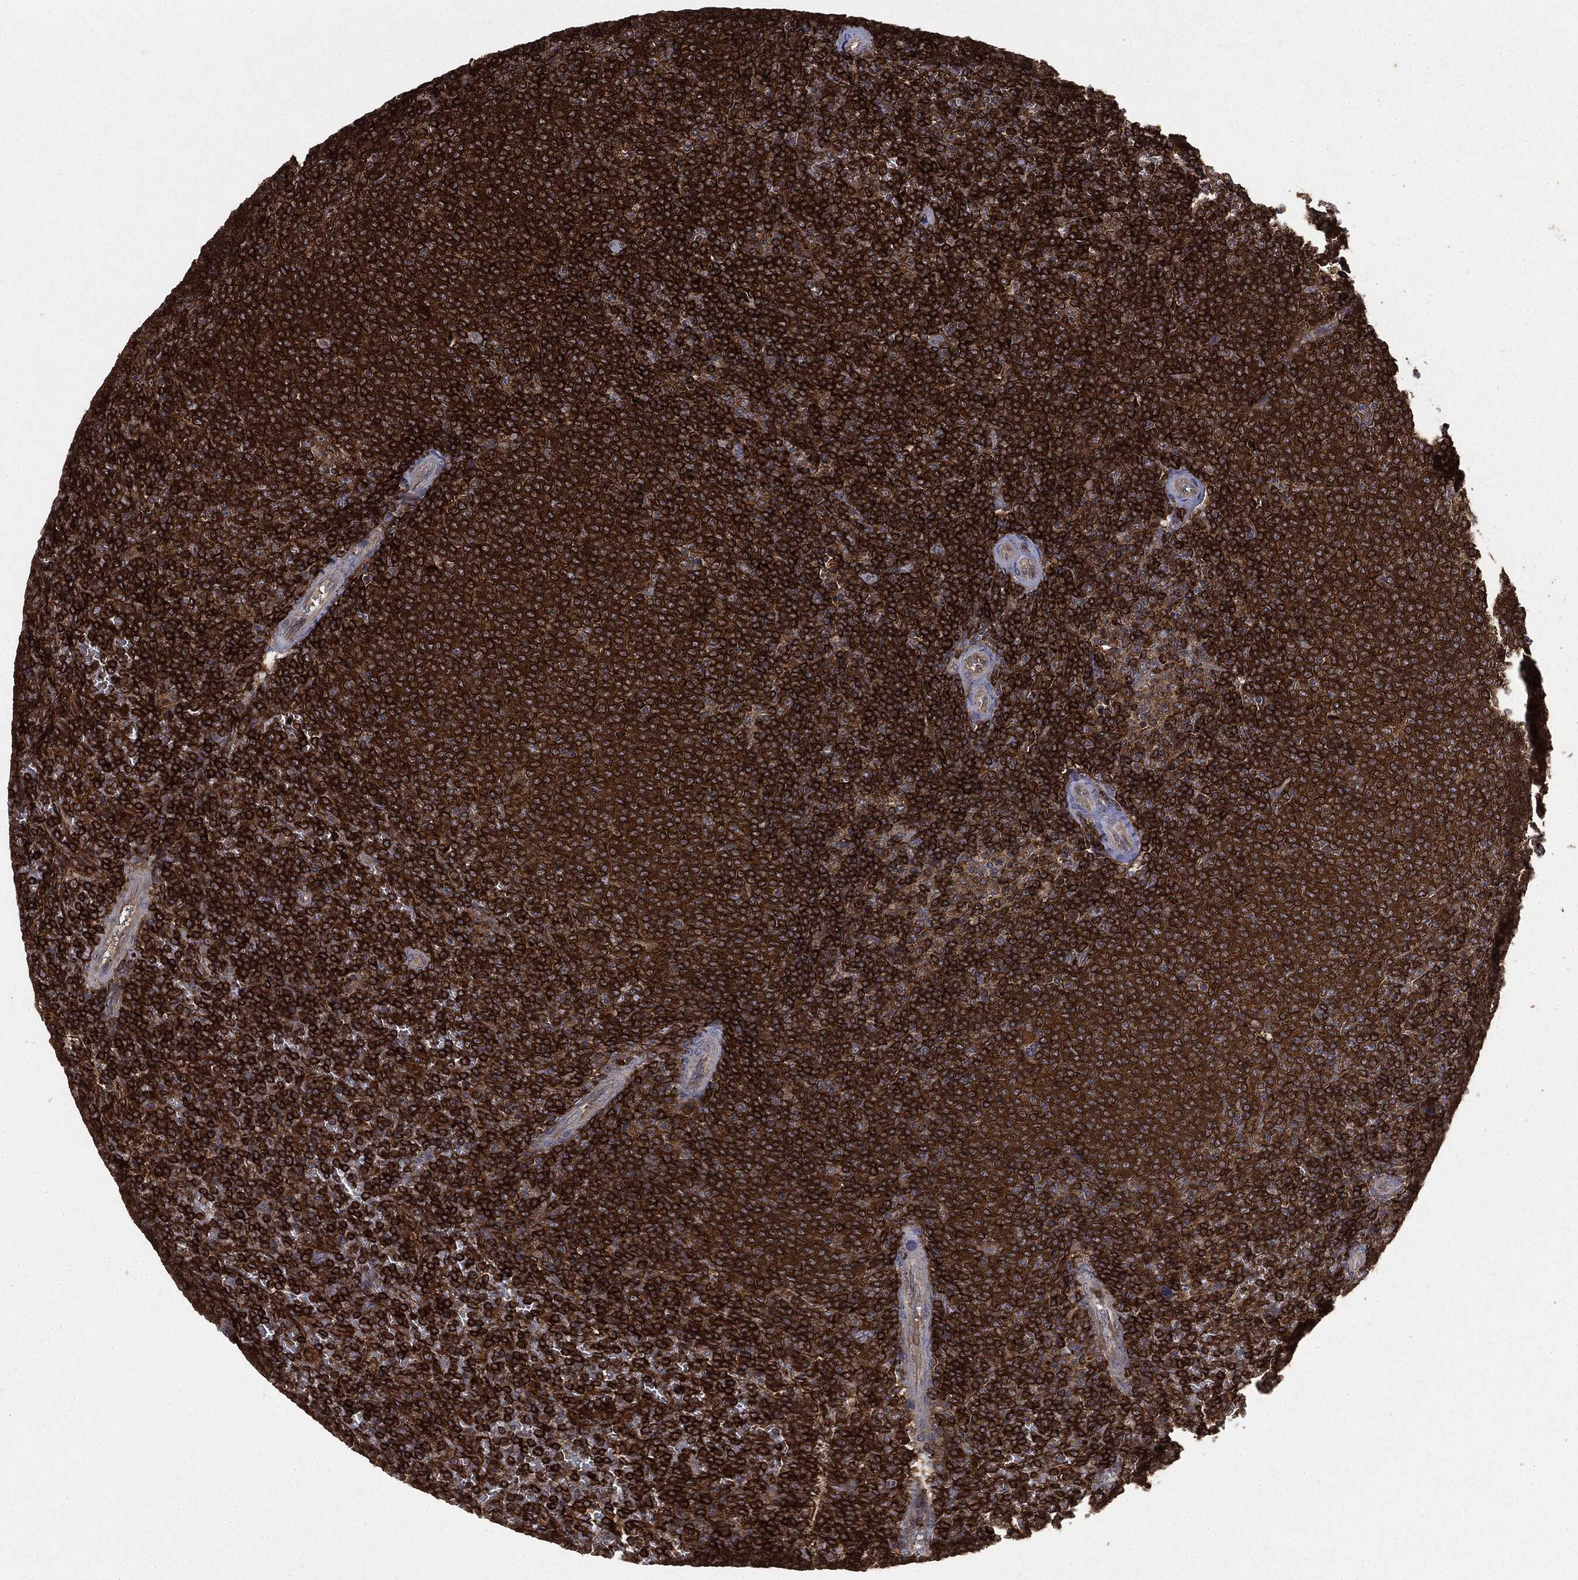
{"staining": {"intensity": "strong", "quantity": ">75%", "location": "cytoplasmic/membranous"}, "tissue": "lymphoma", "cell_type": "Tumor cells", "image_type": "cancer", "snomed": [{"axis": "morphology", "description": "Malignant lymphoma, non-Hodgkin's type, Low grade"}, {"axis": "topography", "description": "Spleen"}], "caption": "Approximately >75% of tumor cells in human low-grade malignant lymphoma, non-Hodgkin's type display strong cytoplasmic/membranous protein positivity as visualized by brown immunohistochemical staining.", "gene": "SNX5", "patient": {"sex": "female", "age": 77}}